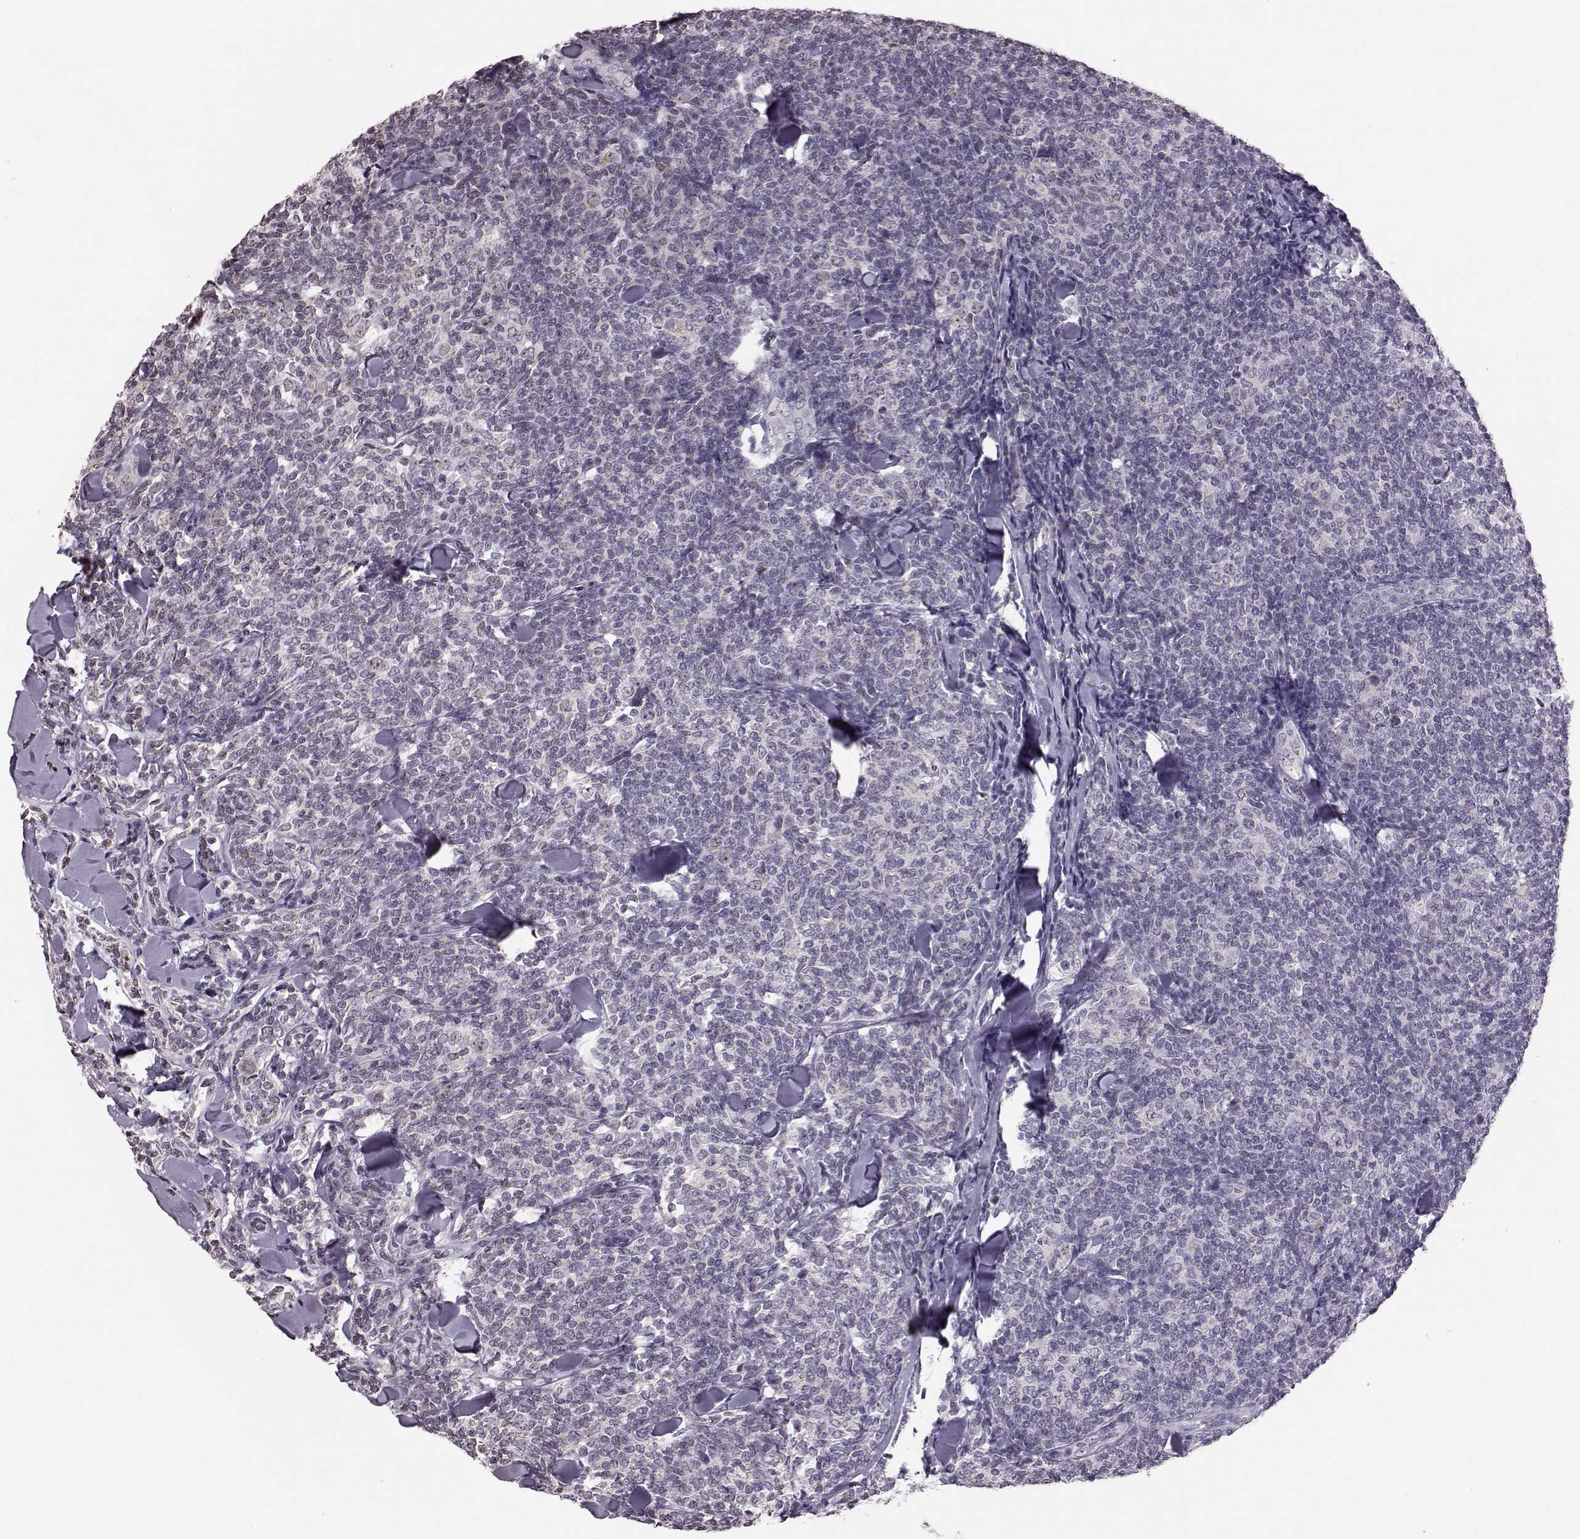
{"staining": {"intensity": "negative", "quantity": "none", "location": "none"}, "tissue": "lymphoma", "cell_type": "Tumor cells", "image_type": "cancer", "snomed": [{"axis": "morphology", "description": "Malignant lymphoma, non-Hodgkin's type, Low grade"}, {"axis": "topography", "description": "Lymph node"}], "caption": "DAB immunohistochemical staining of malignant lymphoma, non-Hodgkin's type (low-grade) reveals no significant positivity in tumor cells.", "gene": "ALDH3A1", "patient": {"sex": "female", "age": 56}}